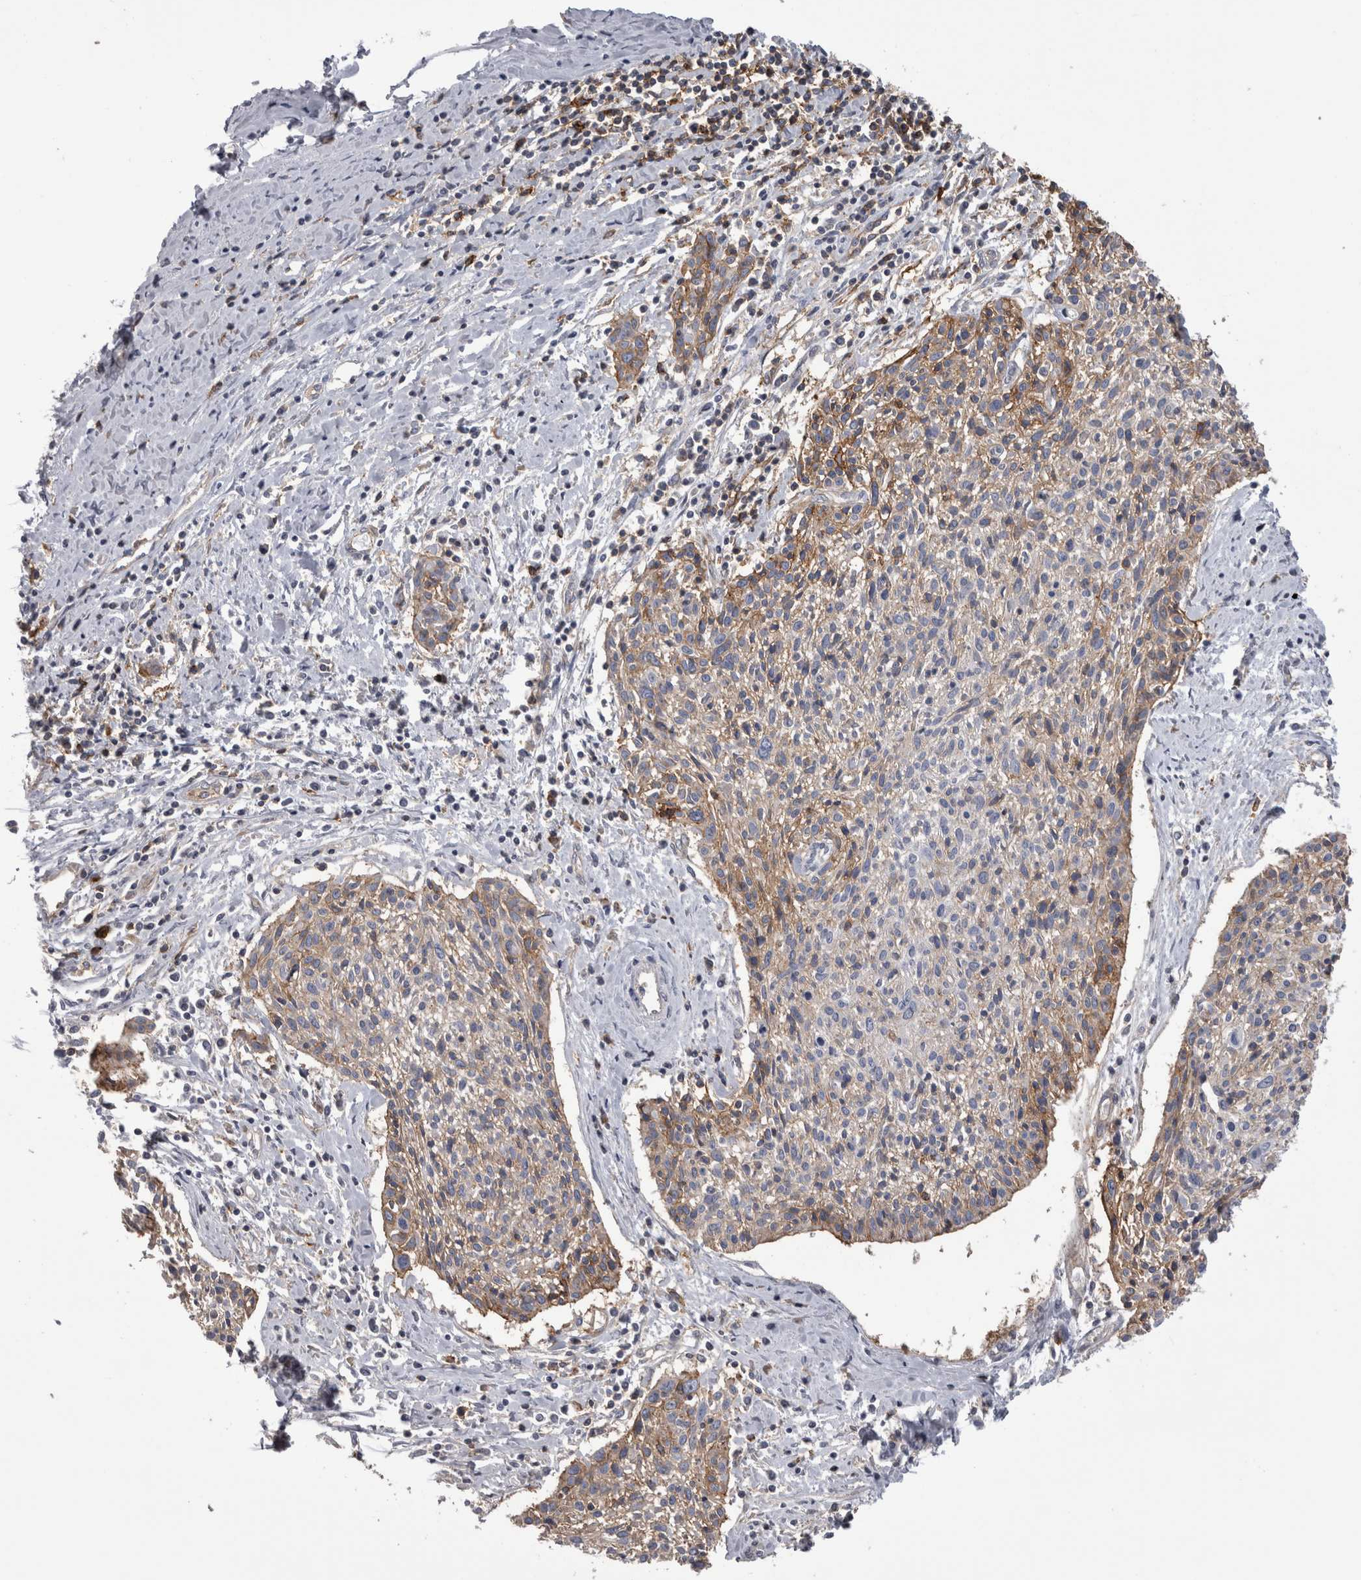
{"staining": {"intensity": "moderate", "quantity": "25%-75%", "location": "cytoplasmic/membranous"}, "tissue": "cervical cancer", "cell_type": "Tumor cells", "image_type": "cancer", "snomed": [{"axis": "morphology", "description": "Squamous cell carcinoma, NOS"}, {"axis": "topography", "description": "Cervix"}], "caption": "Cervical squamous cell carcinoma stained for a protein (brown) exhibits moderate cytoplasmic/membranous positive staining in approximately 25%-75% of tumor cells.", "gene": "AFMID", "patient": {"sex": "female", "age": 51}}